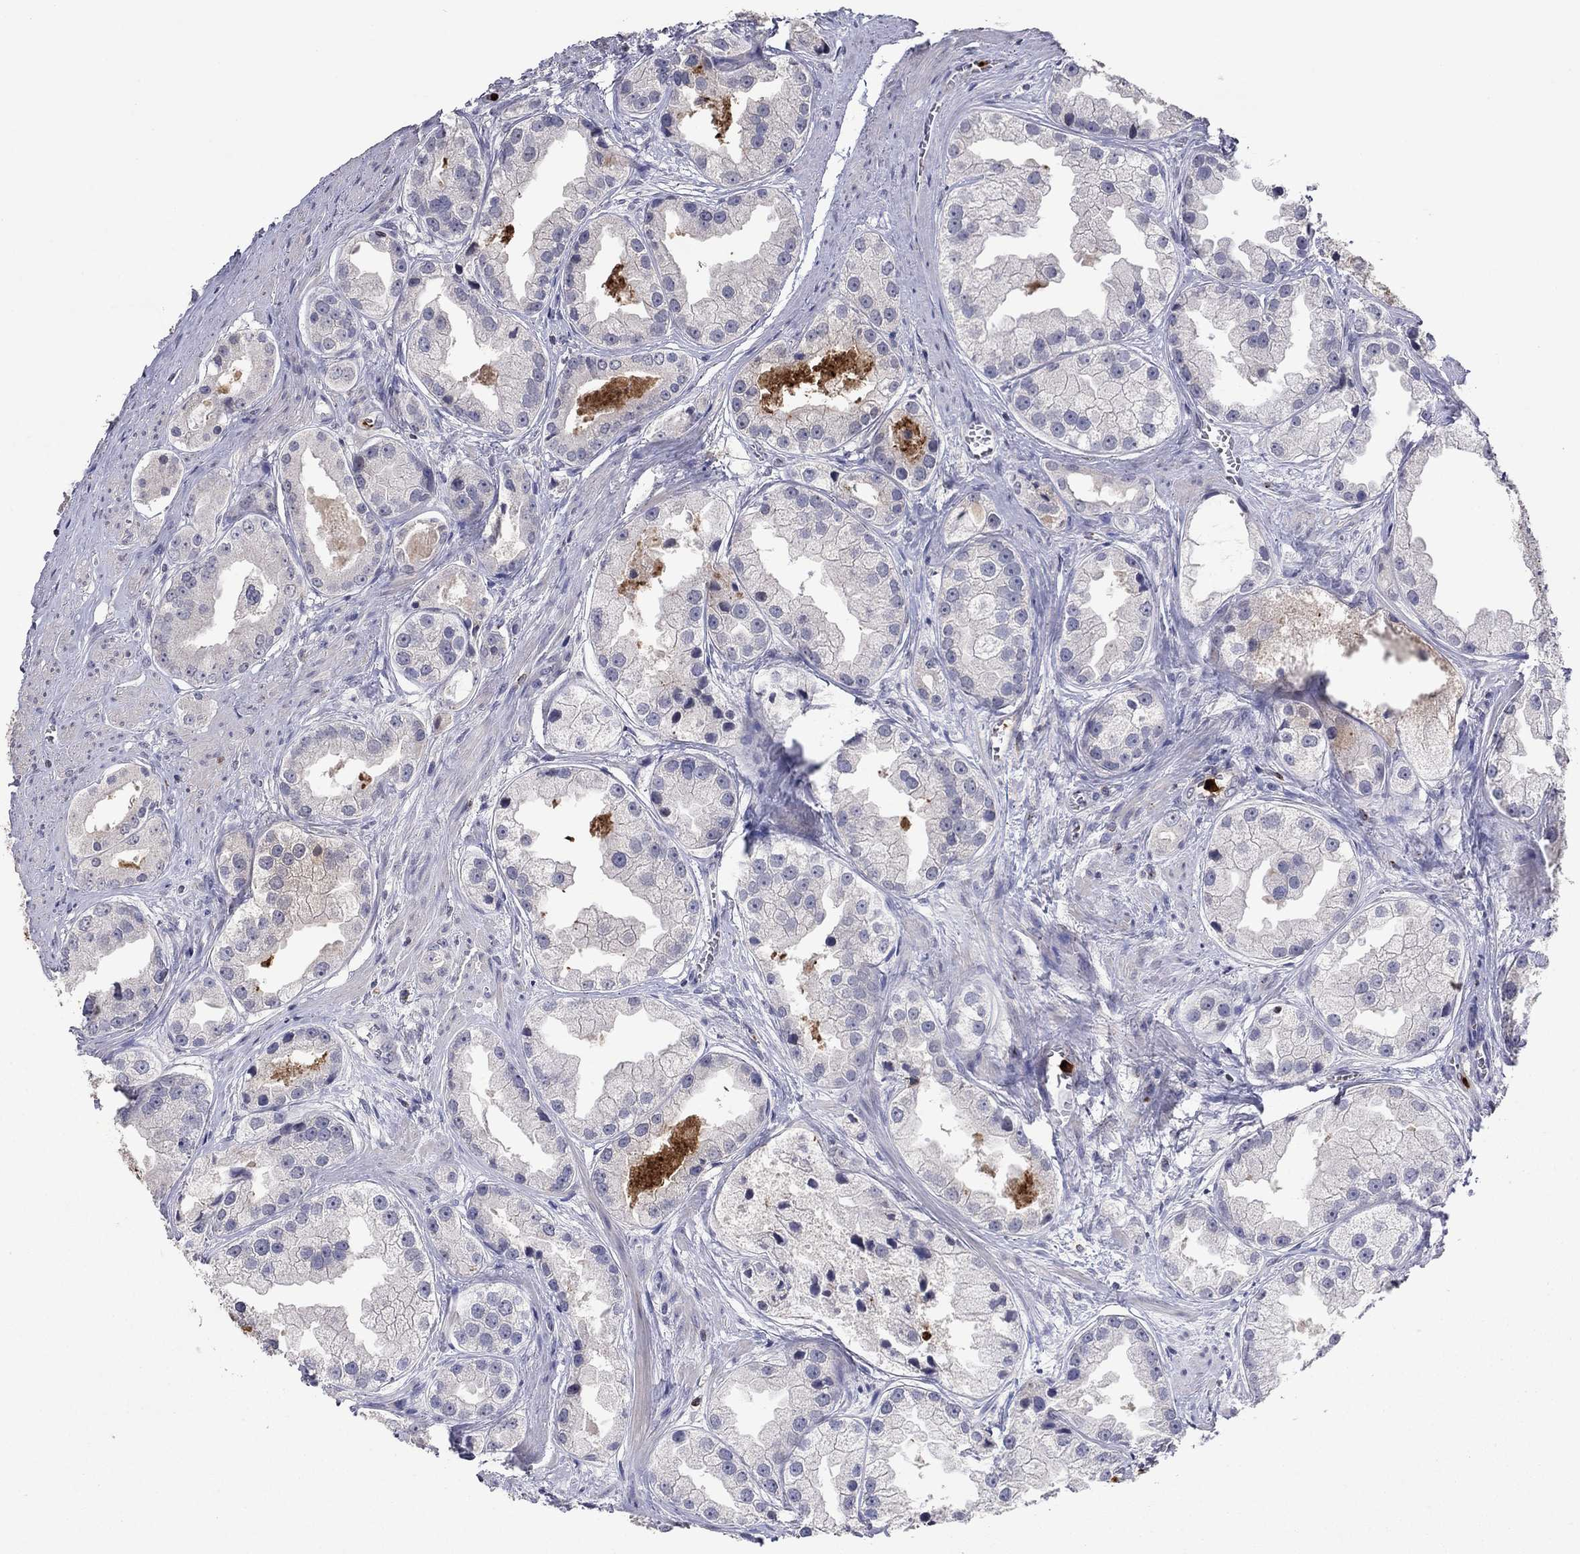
{"staining": {"intensity": "weak", "quantity": "25%-75%", "location": "cytoplasmic/membranous"}, "tissue": "prostate cancer", "cell_type": "Tumor cells", "image_type": "cancer", "snomed": [{"axis": "morphology", "description": "Adenocarcinoma, NOS"}, {"axis": "topography", "description": "Prostate"}], "caption": "IHC image of neoplastic tissue: human prostate cancer (adenocarcinoma) stained using IHC demonstrates low levels of weak protein expression localized specifically in the cytoplasmic/membranous of tumor cells, appearing as a cytoplasmic/membranous brown color.", "gene": "CCL5", "patient": {"sex": "male", "age": 61}}